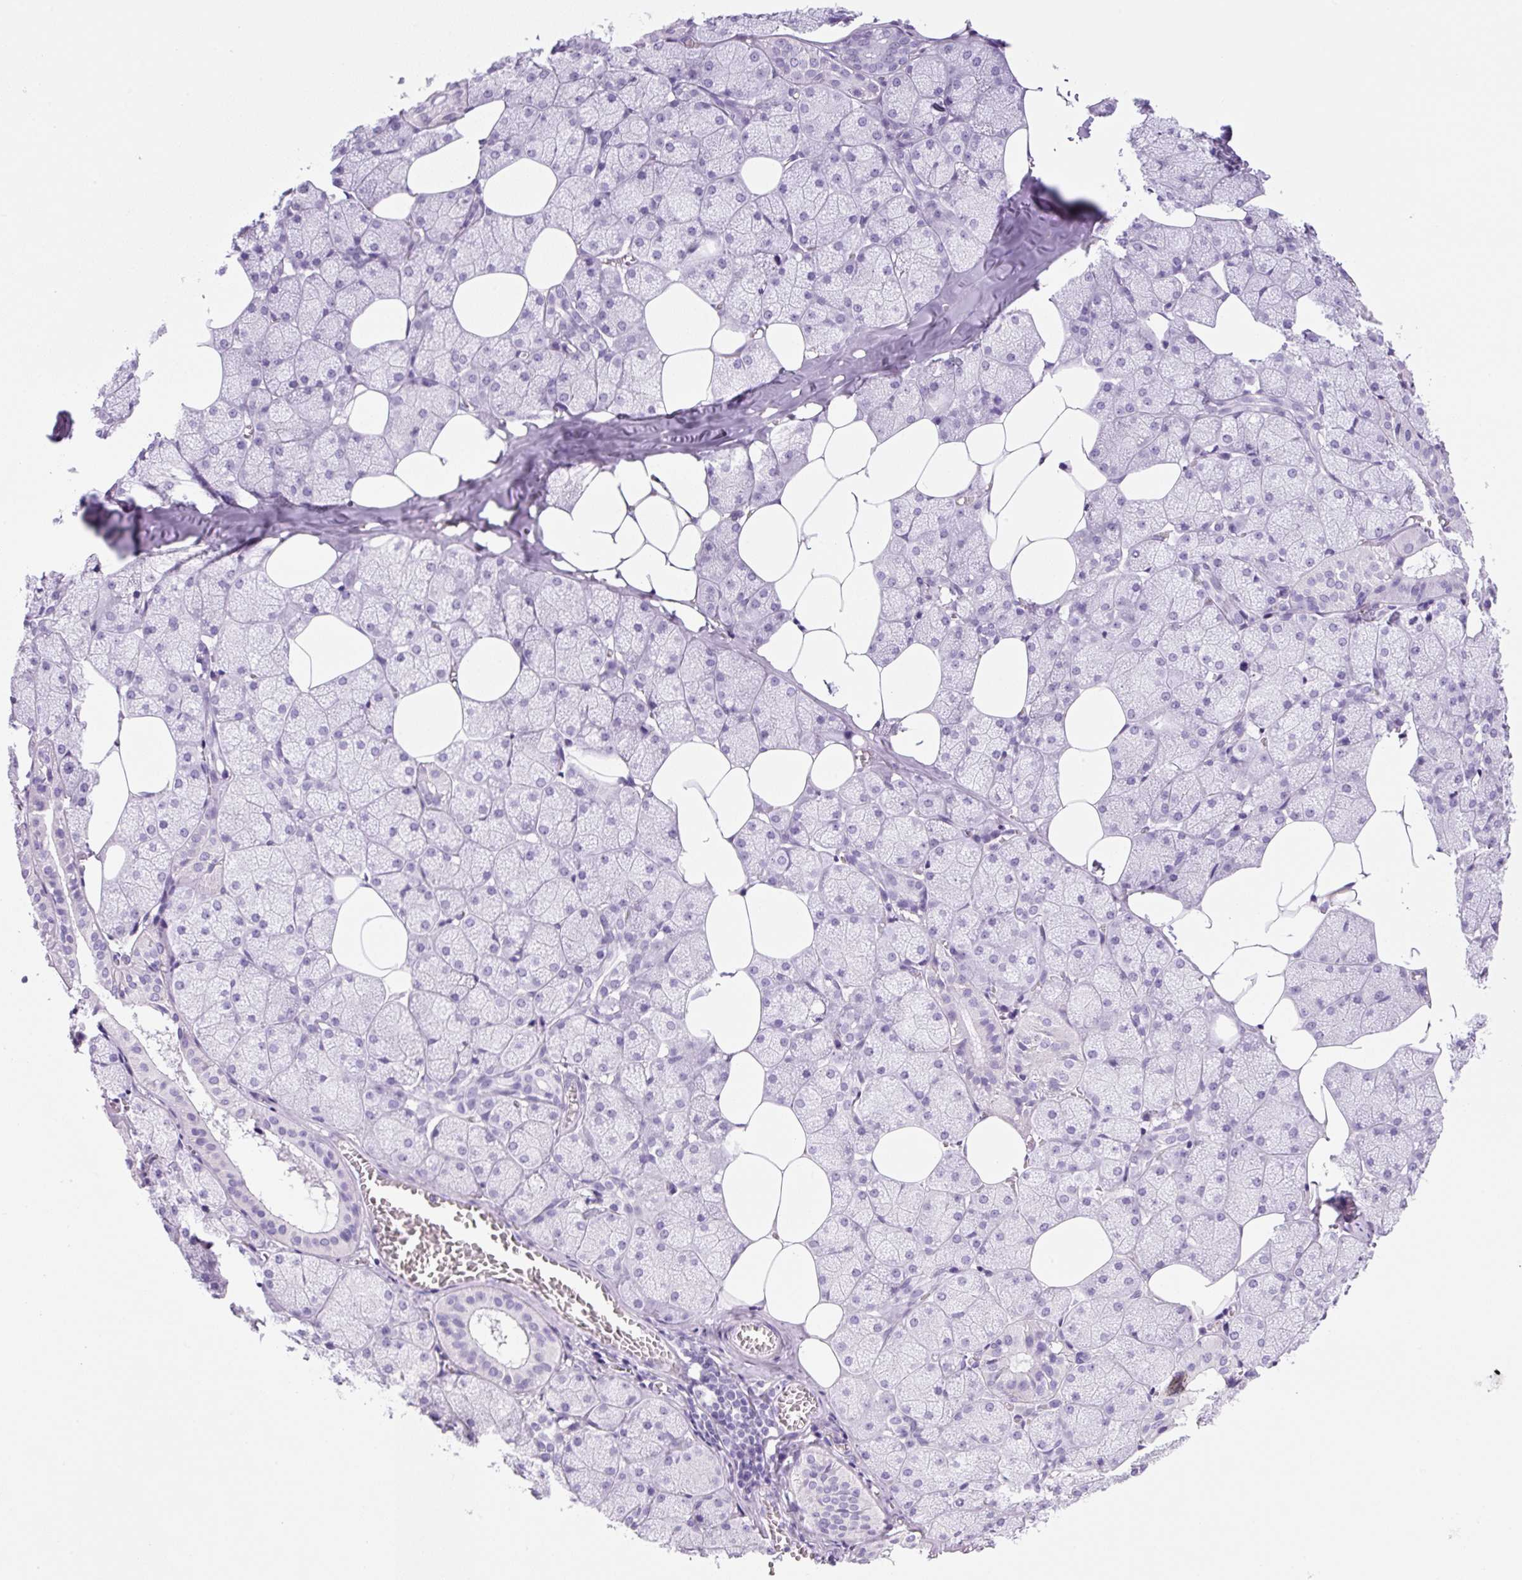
{"staining": {"intensity": "negative", "quantity": "none", "location": "none"}, "tissue": "salivary gland", "cell_type": "Glandular cells", "image_type": "normal", "snomed": [{"axis": "morphology", "description": "Normal tissue, NOS"}, {"axis": "topography", "description": "Salivary gland"}, {"axis": "topography", "description": "Peripheral nerve tissue"}], "caption": "An IHC micrograph of normal salivary gland is shown. There is no staining in glandular cells of salivary gland.", "gene": "PRRT1", "patient": {"sex": "male", "age": 38}}